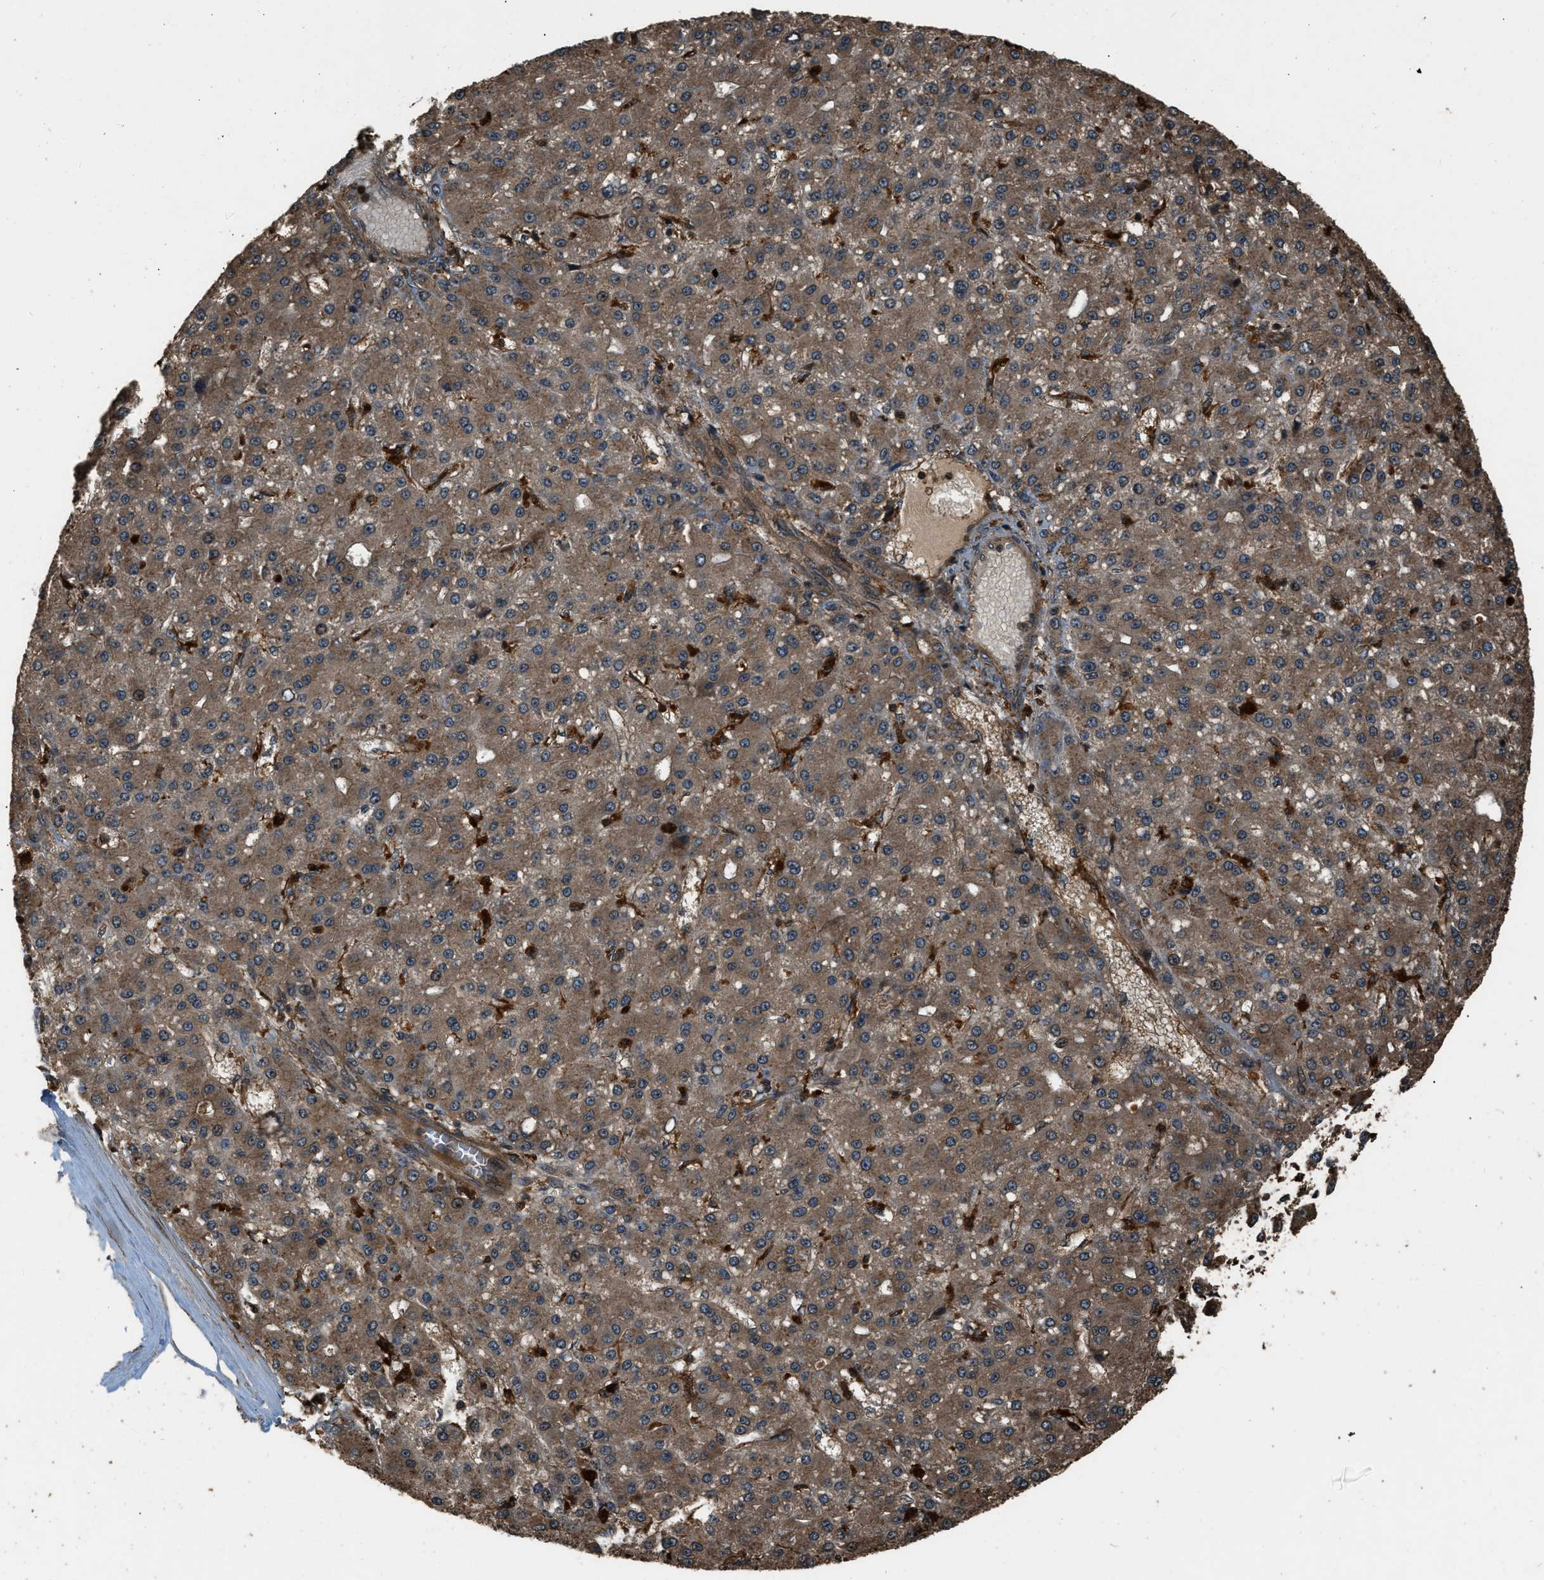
{"staining": {"intensity": "weak", "quantity": ">75%", "location": "cytoplasmic/membranous"}, "tissue": "liver cancer", "cell_type": "Tumor cells", "image_type": "cancer", "snomed": [{"axis": "morphology", "description": "Carcinoma, Hepatocellular, NOS"}, {"axis": "topography", "description": "Liver"}], "caption": "A histopathology image showing weak cytoplasmic/membranous positivity in approximately >75% of tumor cells in liver hepatocellular carcinoma, as visualized by brown immunohistochemical staining.", "gene": "RAP2A", "patient": {"sex": "male", "age": 67}}